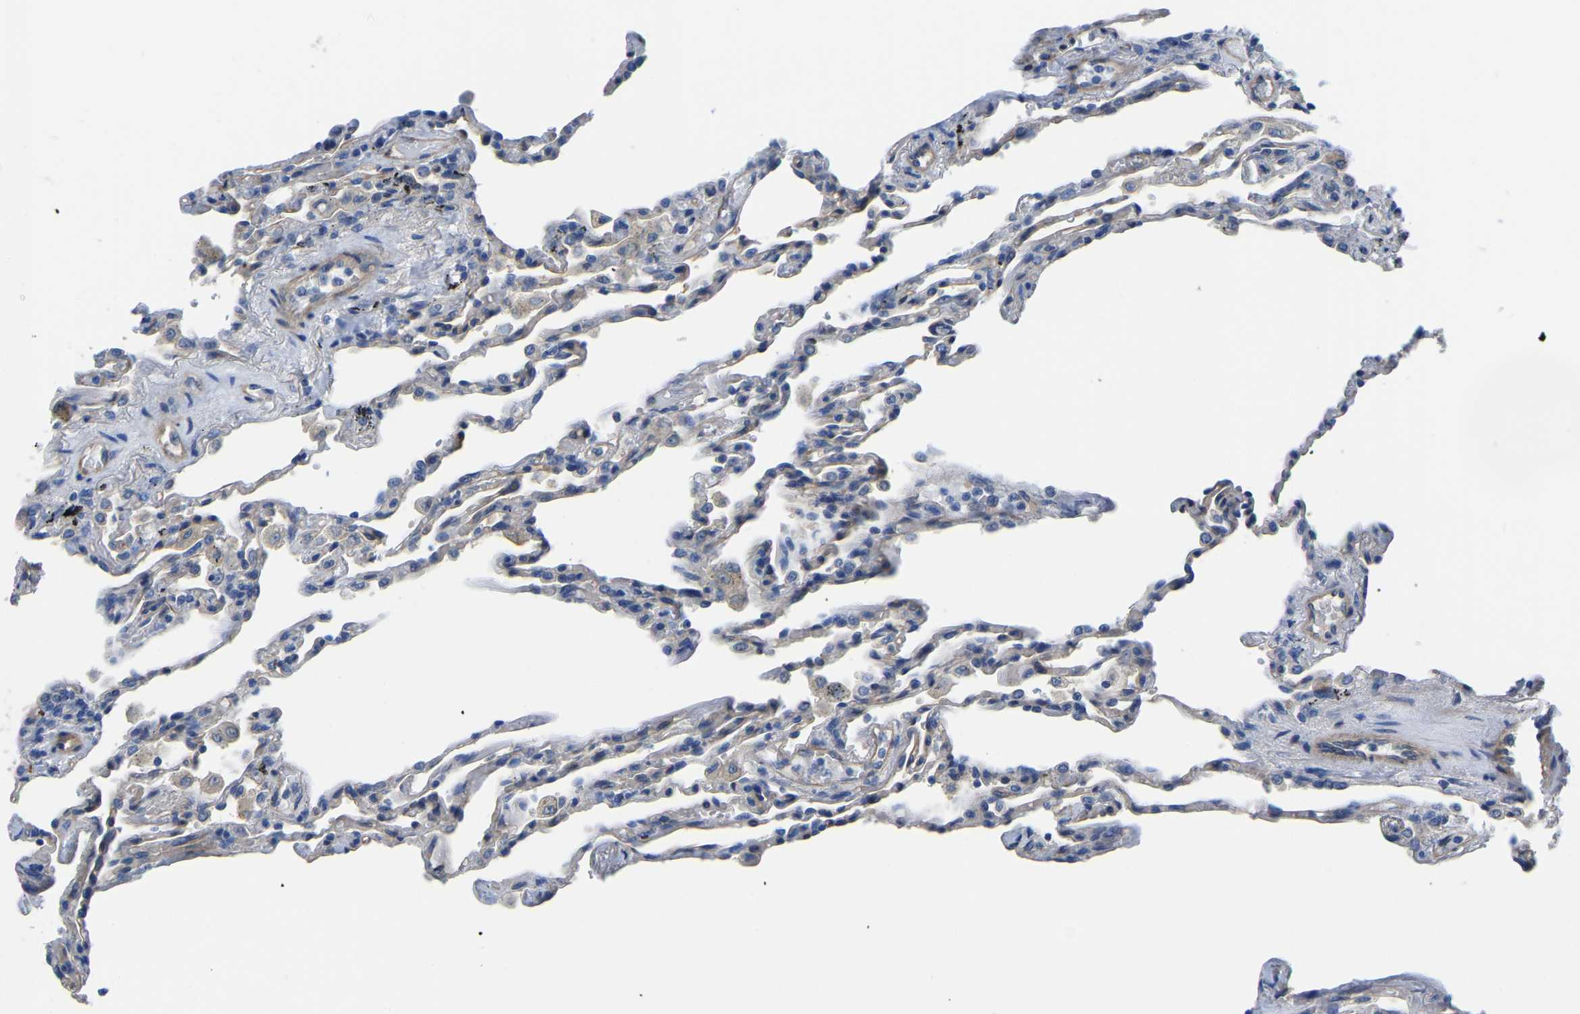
{"staining": {"intensity": "negative", "quantity": "none", "location": "none"}, "tissue": "lung", "cell_type": "Alveolar cells", "image_type": "normal", "snomed": [{"axis": "morphology", "description": "Normal tissue, NOS"}, {"axis": "topography", "description": "Lung"}], "caption": "High magnification brightfield microscopy of unremarkable lung stained with DAB (brown) and counterstained with hematoxylin (blue): alveolar cells show no significant positivity.", "gene": "HIGD2B", "patient": {"sex": "male", "age": 59}}